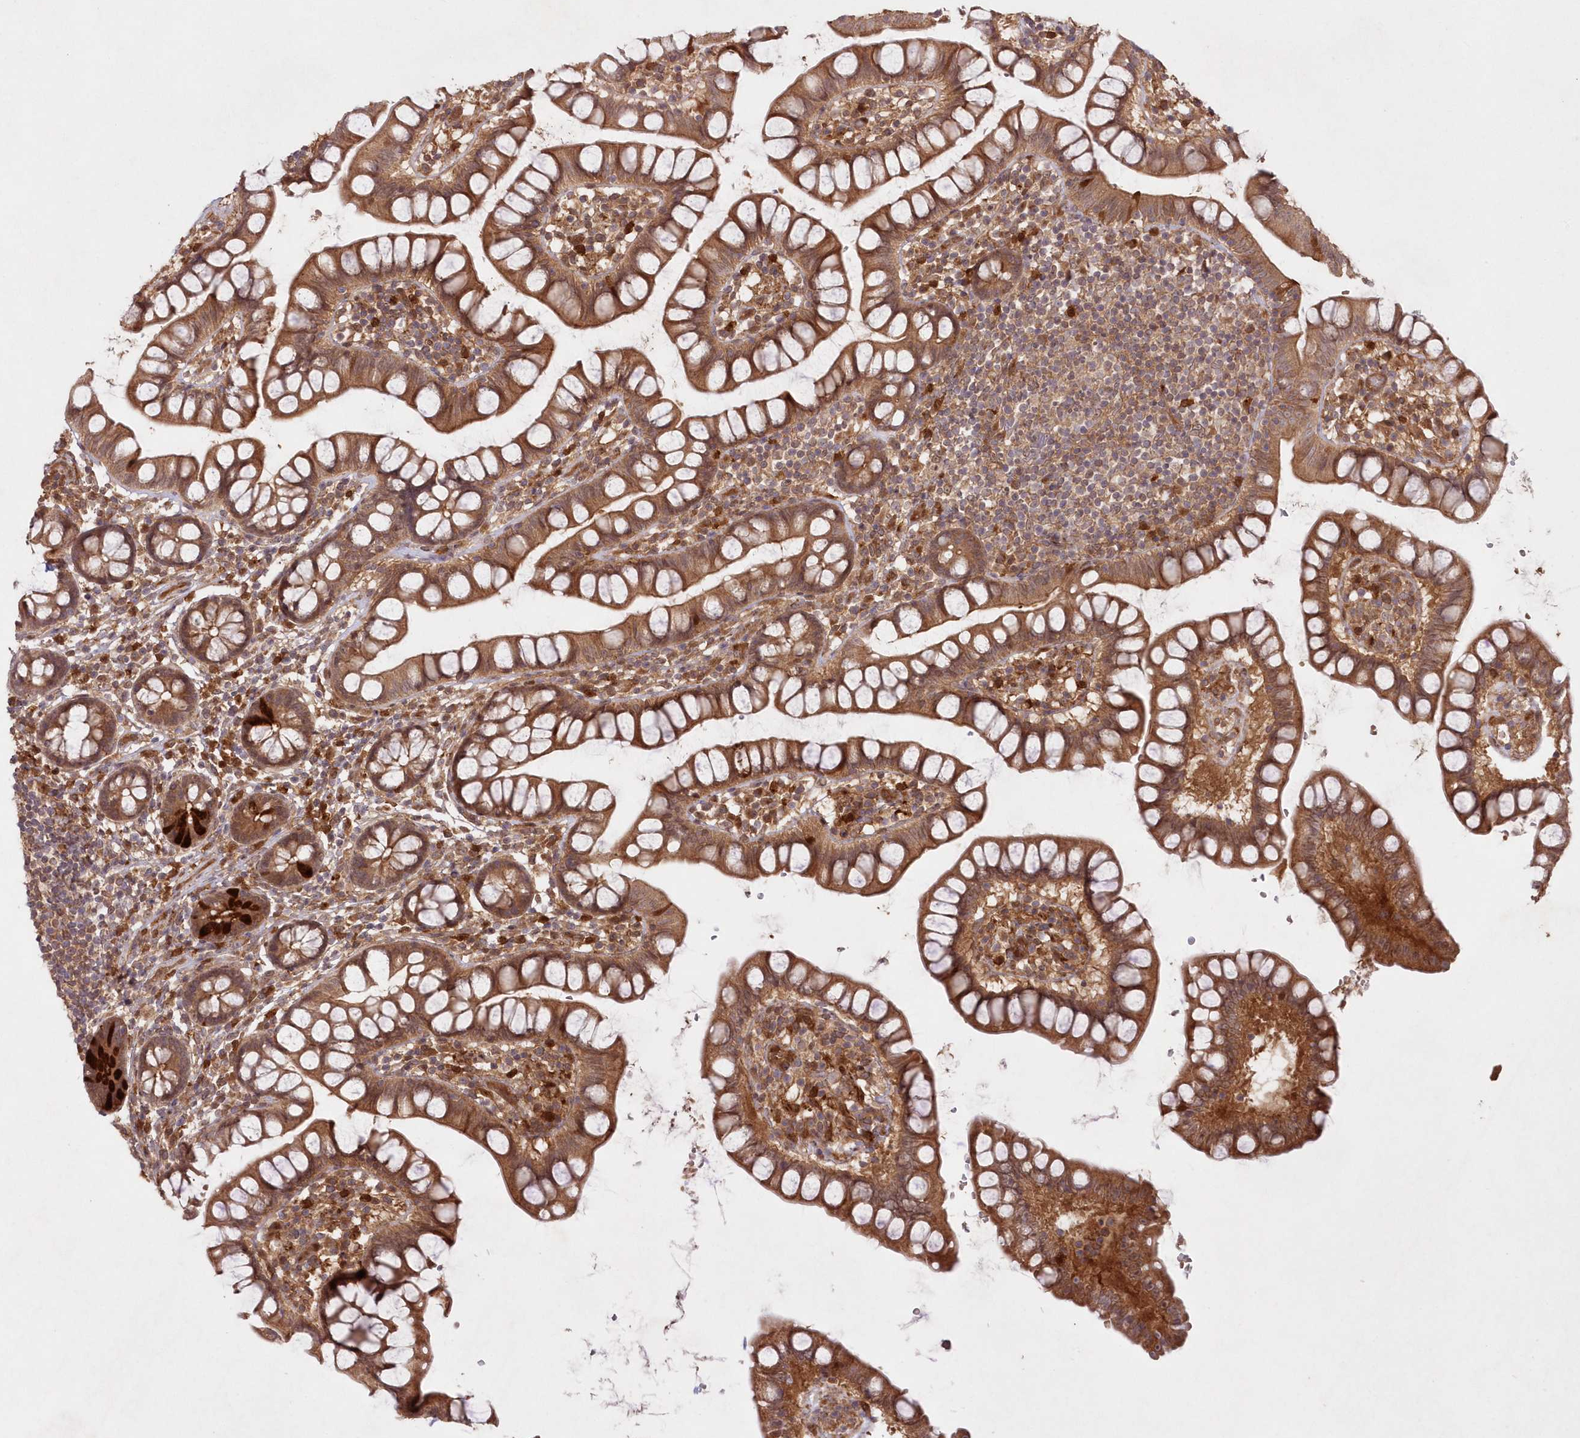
{"staining": {"intensity": "moderate", "quantity": ">75%", "location": "cytoplasmic/membranous"}, "tissue": "small intestine", "cell_type": "Glandular cells", "image_type": "normal", "snomed": [{"axis": "morphology", "description": "Normal tissue, NOS"}, {"axis": "topography", "description": "Small intestine"}], "caption": "Normal small intestine displays moderate cytoplasmic/membranous staining in about >75% of glandular cells.", "gene": "GBE1", "patient": {"sex": "female", "age": 84}}